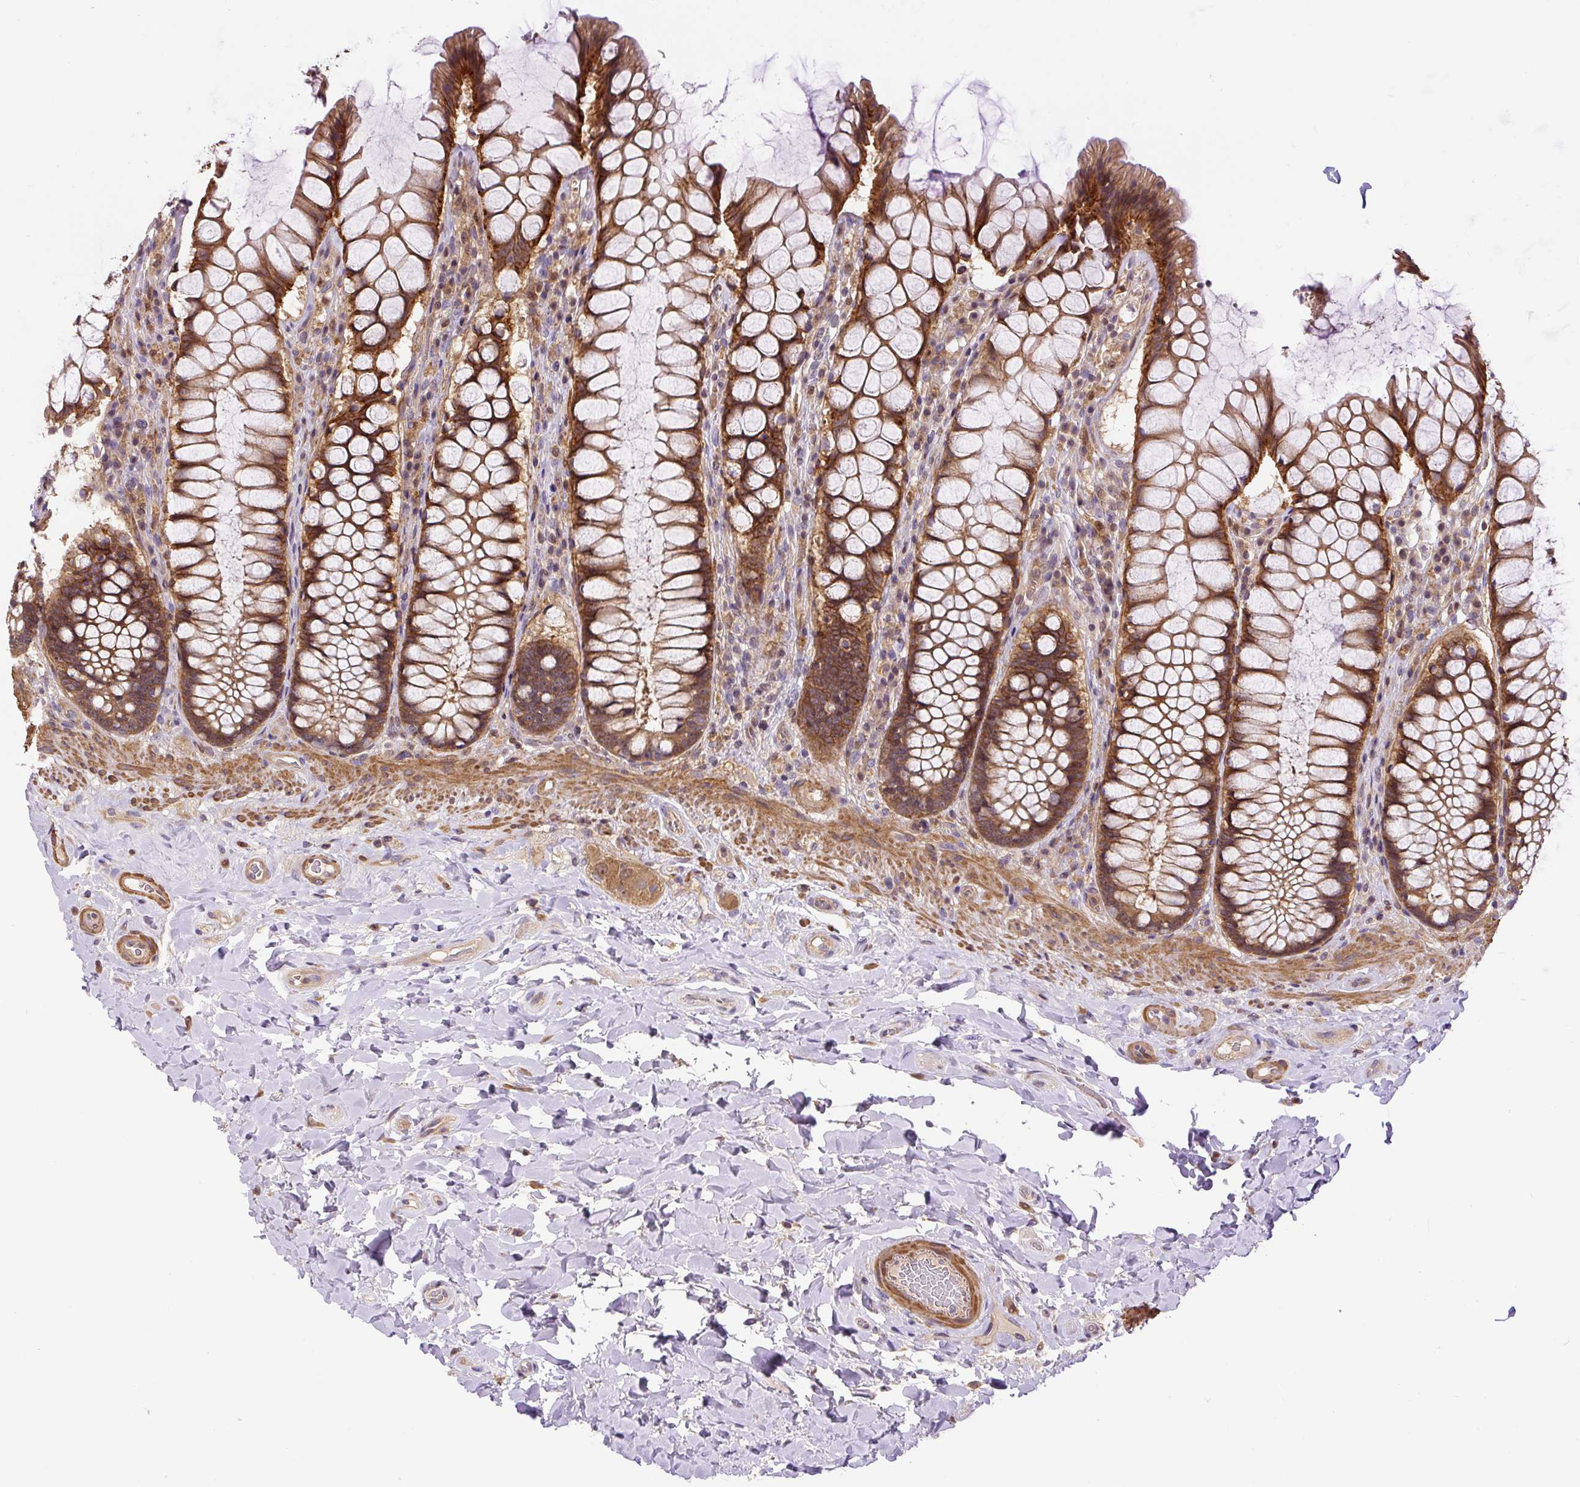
{"staining": {"intensity": "moderate", "quantity": ">75%", "location": "cytoplasmic/membranous"}, "tissue": "rectum", "cell_type": "Glandular cells", "image_type": "normal", "snomed": [{"axis": "morphology", "description": "Normal tissue, NOS"}, {"axis": "topography", "description": "Rectum"}], "caption": "There is medium levels of moderate cytoplasmic/membranous expression in glandular cells of unremarkable rectum, as demonstrated by immunohistochemical staining (brown color).", "gene": "CCDC28A", "patient": {"sex": "female", "age": 58}}